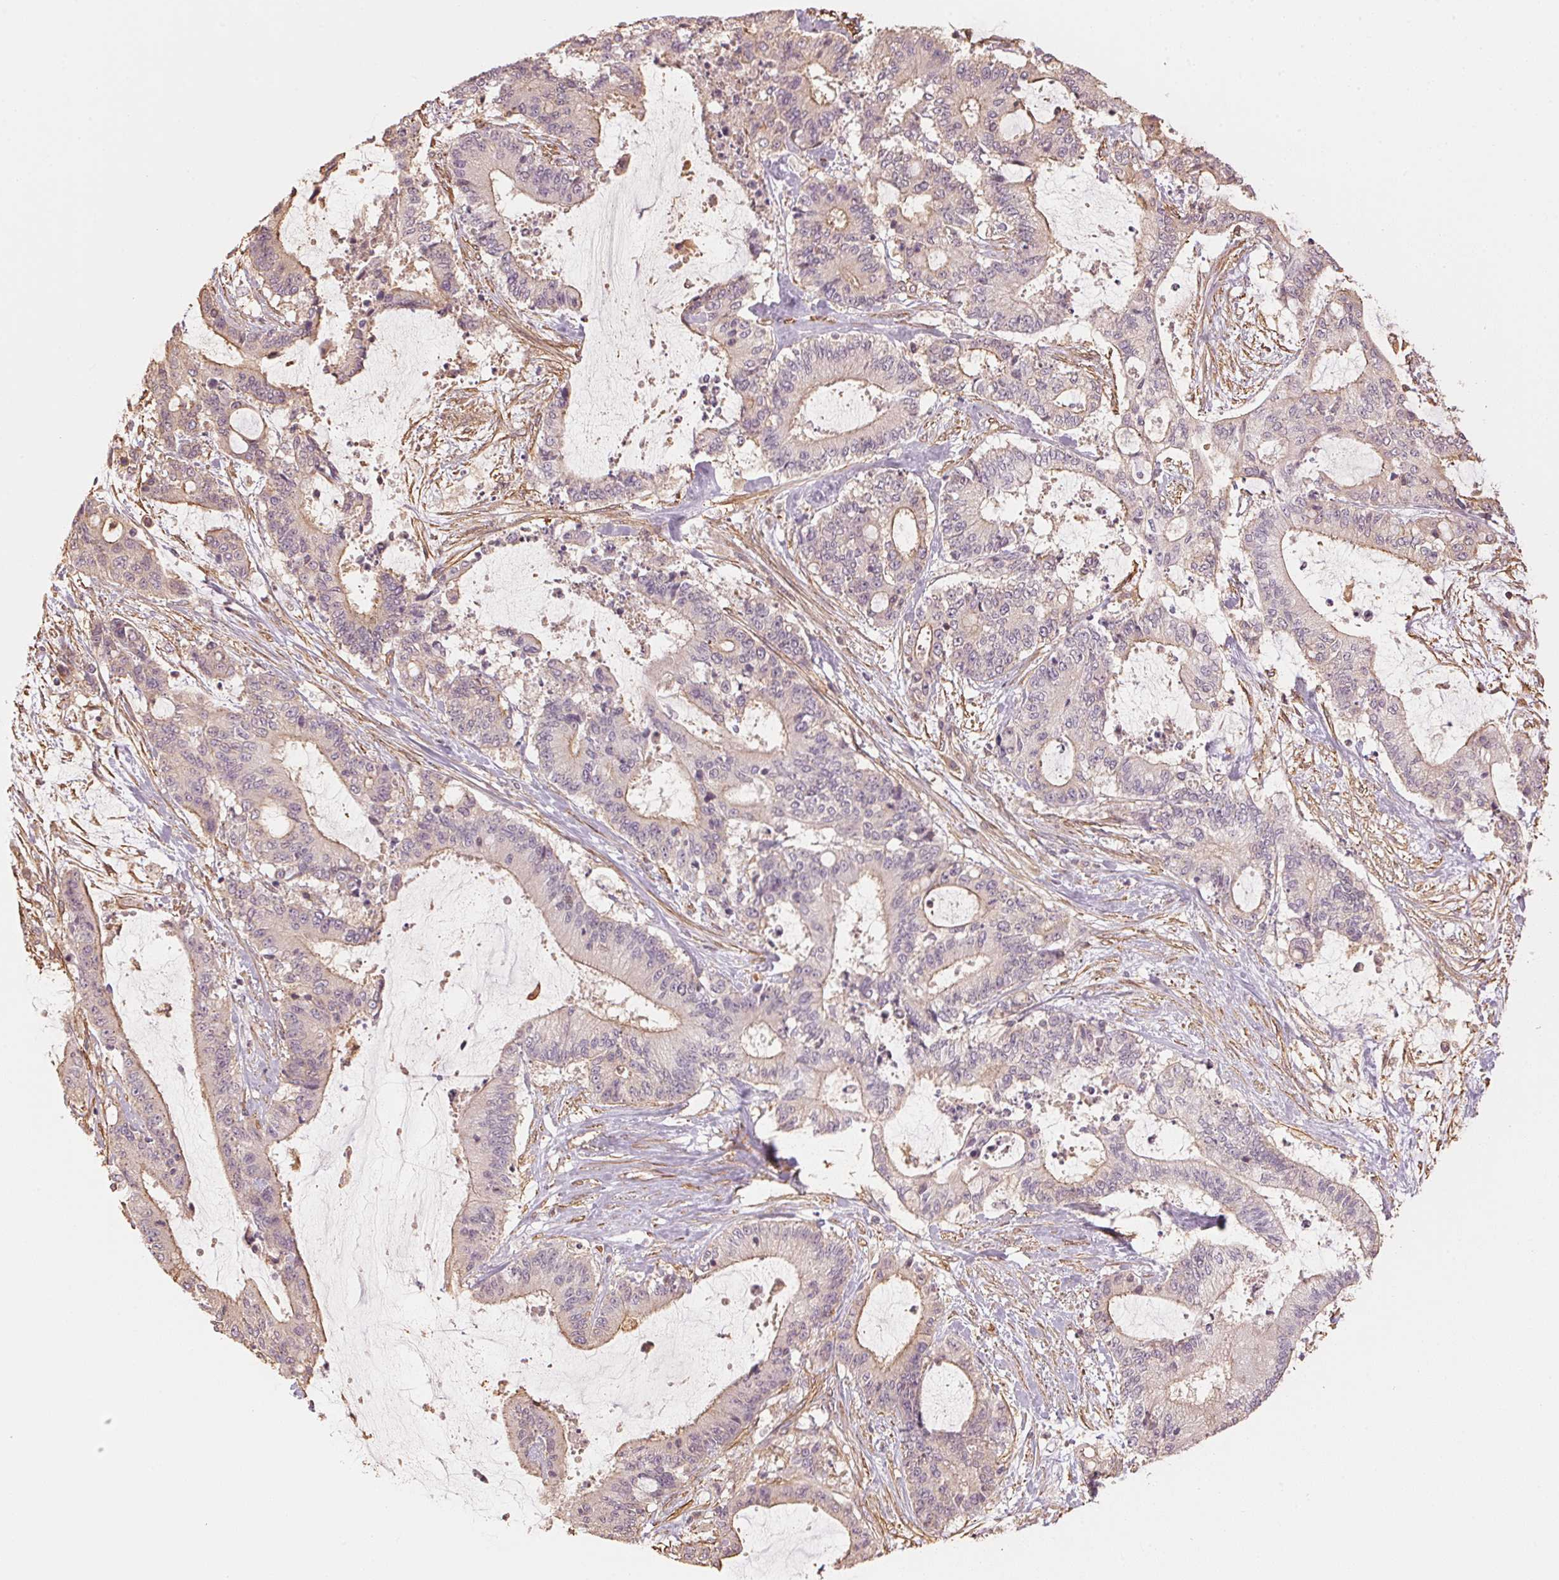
{"staining": {"intensity": "weak", "quantity": "<25%", "location": "cytoplasmic/membranous"}, "tissue": "liver cancer", "cell_type": "Tumor cells", "image_type": "cancer", "snomed": [{"axis": "morphology", "description": "Cholangiocarcinoma"}, {"axis": "topography", "description": "Liver"}], "caption": "Immunohistochemical staining of cholangiocarcinoma (liver) demonstrates no significant expression in tumor cells.", "gene": "QDPR", "patient": {"sex": "female", "age": 73}}